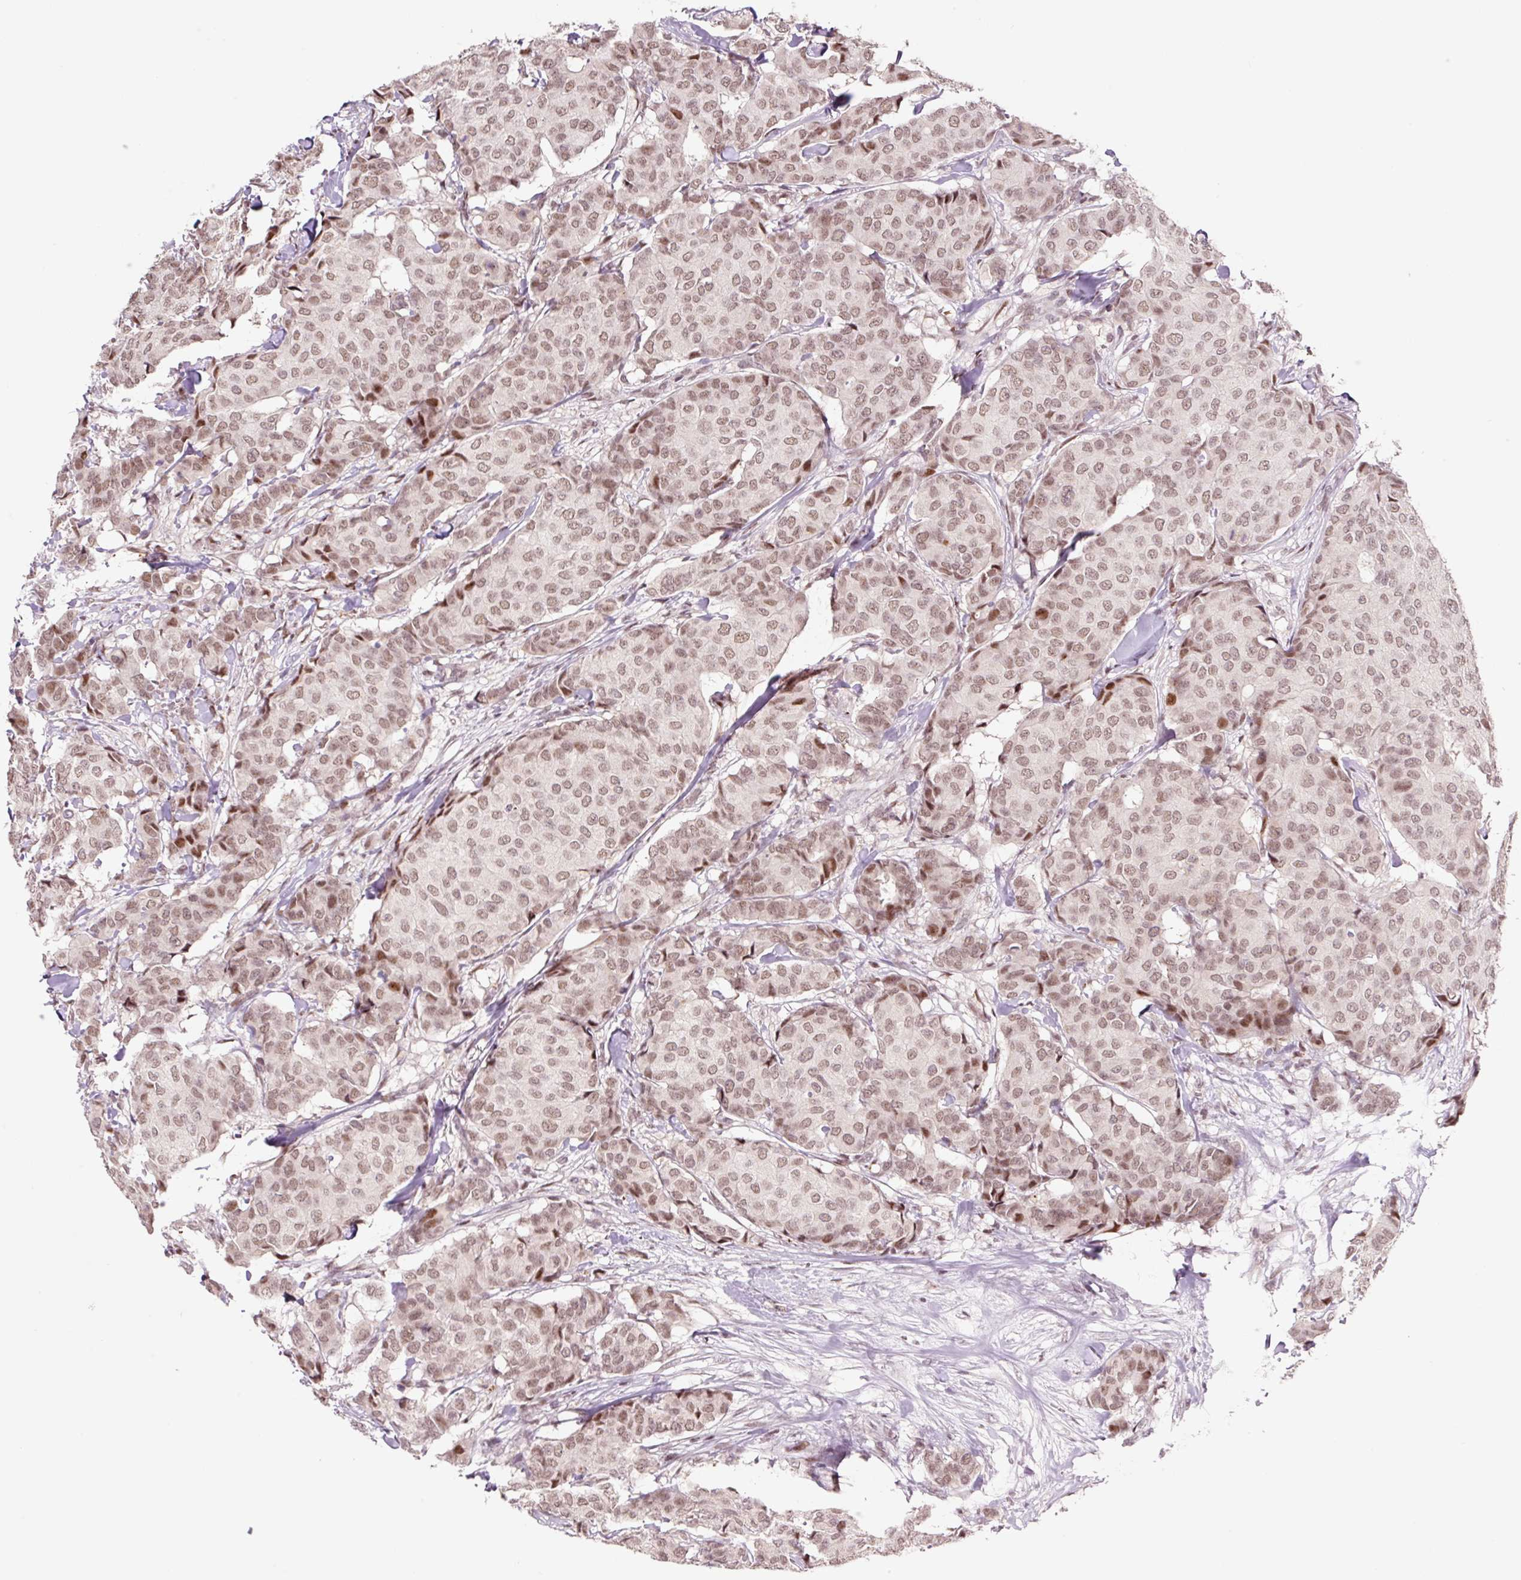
{"staining": {"intensity": "moderate", "quantity": ">75%", "location": "nuclear"}, "tissue": "breast cancer", "cell_type": "Tumor cells", "image_type": "cancer", "snomed": [{"axis": "morphology", "description": "Duct carcinoma"}, {"axis": "topography", "description": "Breast"}], "caption": "Immunohistochemistry (IHC) image of human breast cancer (invasive ductal carcinoma) stained for a protein (brown), which shows medium levels of moderate nuclear staining in approximately >75% of tumor cells.", "gene": "CCNL2", "patient": {"sex": "female", "age": 75}}